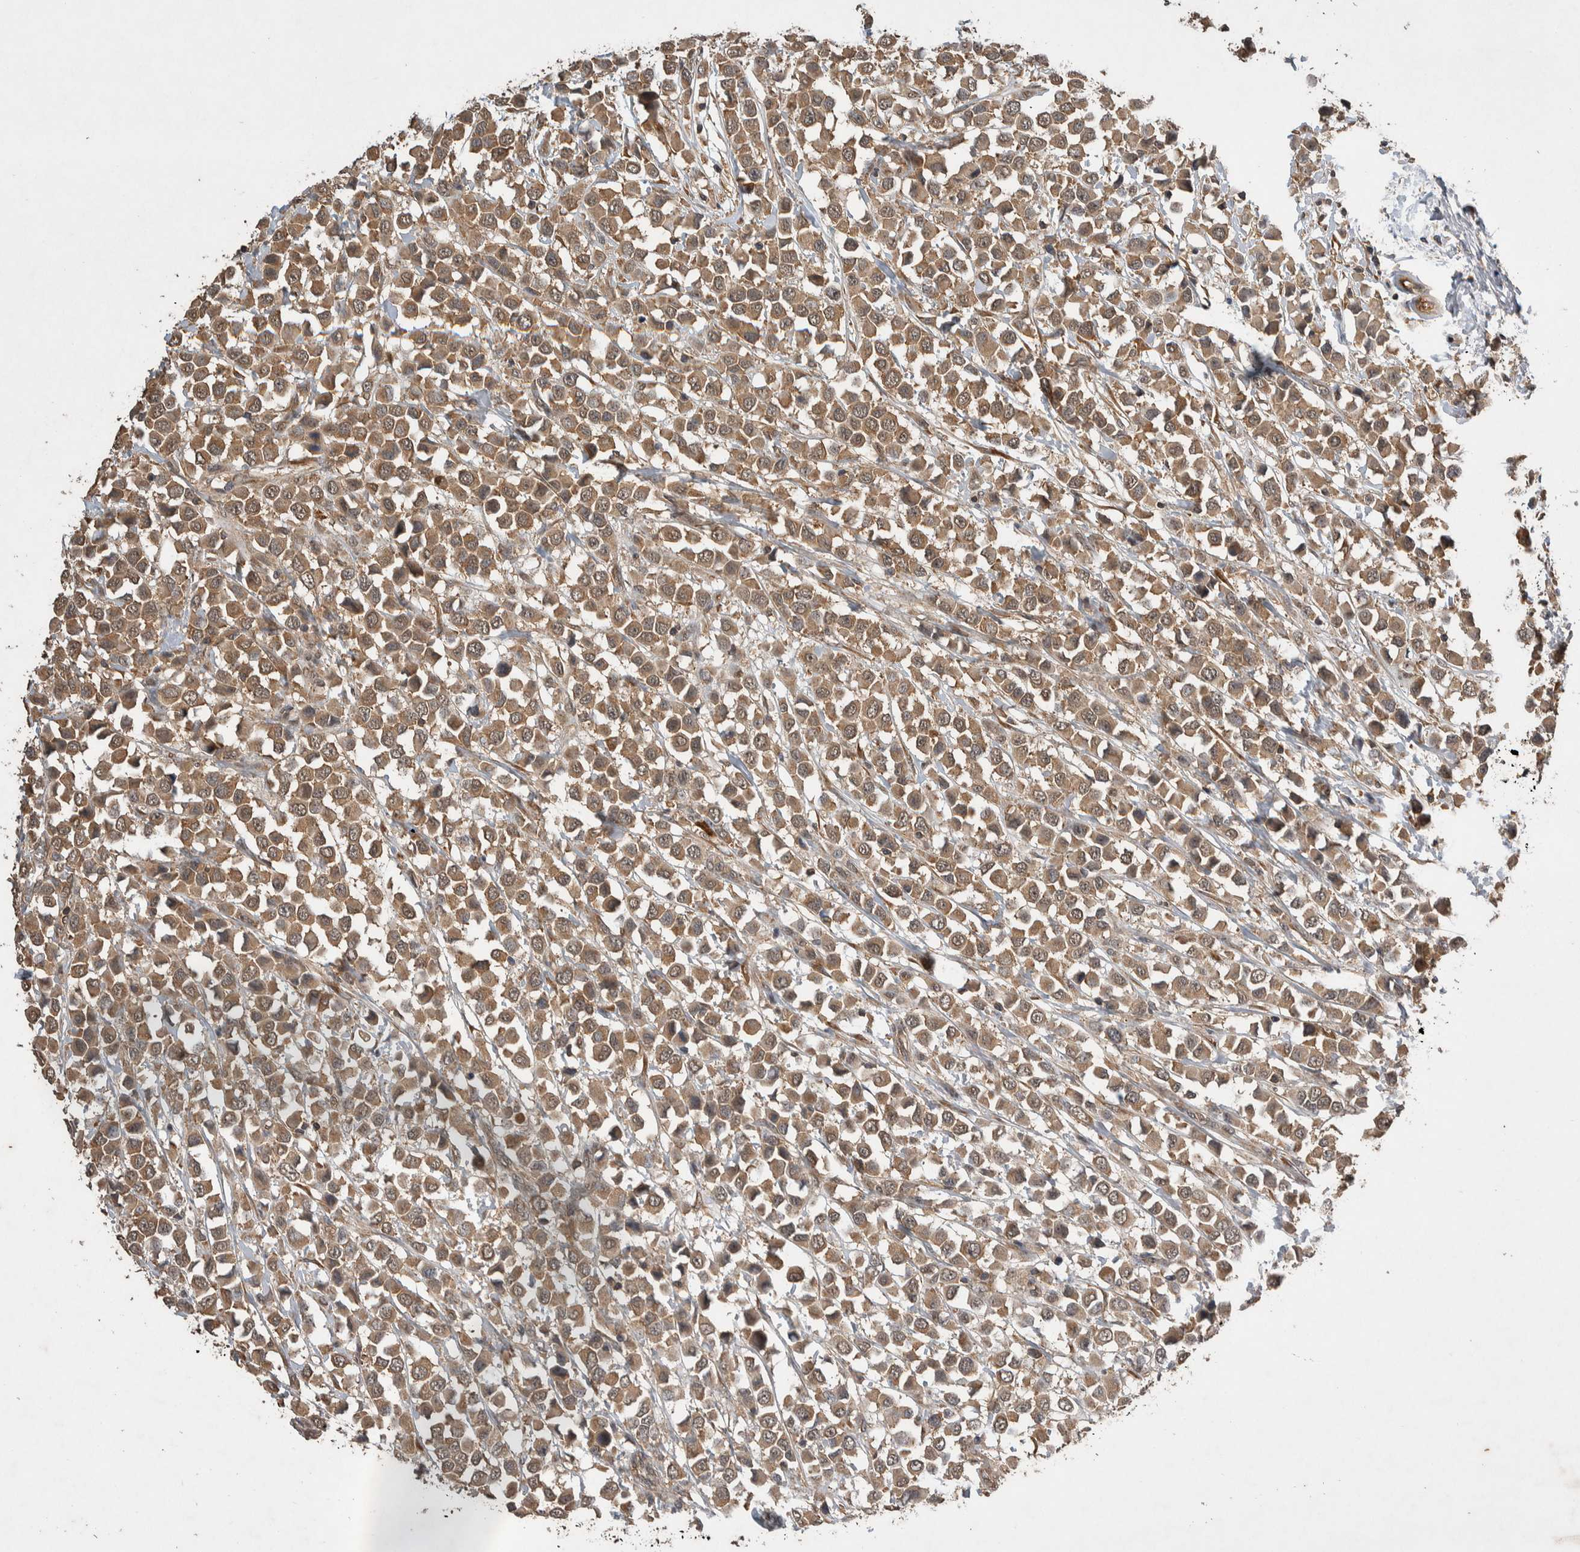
{"staining": {"intensity": "moderate", "quantity": ">75%", "location": "cytoplasmic/membranous,nuclear"}, "tissue": "breast cancer", "cell_type": "Tumor cells", "image_type": "cancer", "snomed": [{"axis": "morphology", "description": "Duct carcinoma"}, {"axis": "topography", "description": "Breast"}], "caption": "Immunohistochemical staining of breast infiltrating ductal carcinoma shows moderate cytoplasmic/membranous and nuclear protein positivity in about >75% of tumor cells. (Stains: DAB in brown, nuclei in blue, Microscopy: brightfield microscopy at high magnification).", "gene": "DVL2", "patient": {"sex": "female", "age": 61}}